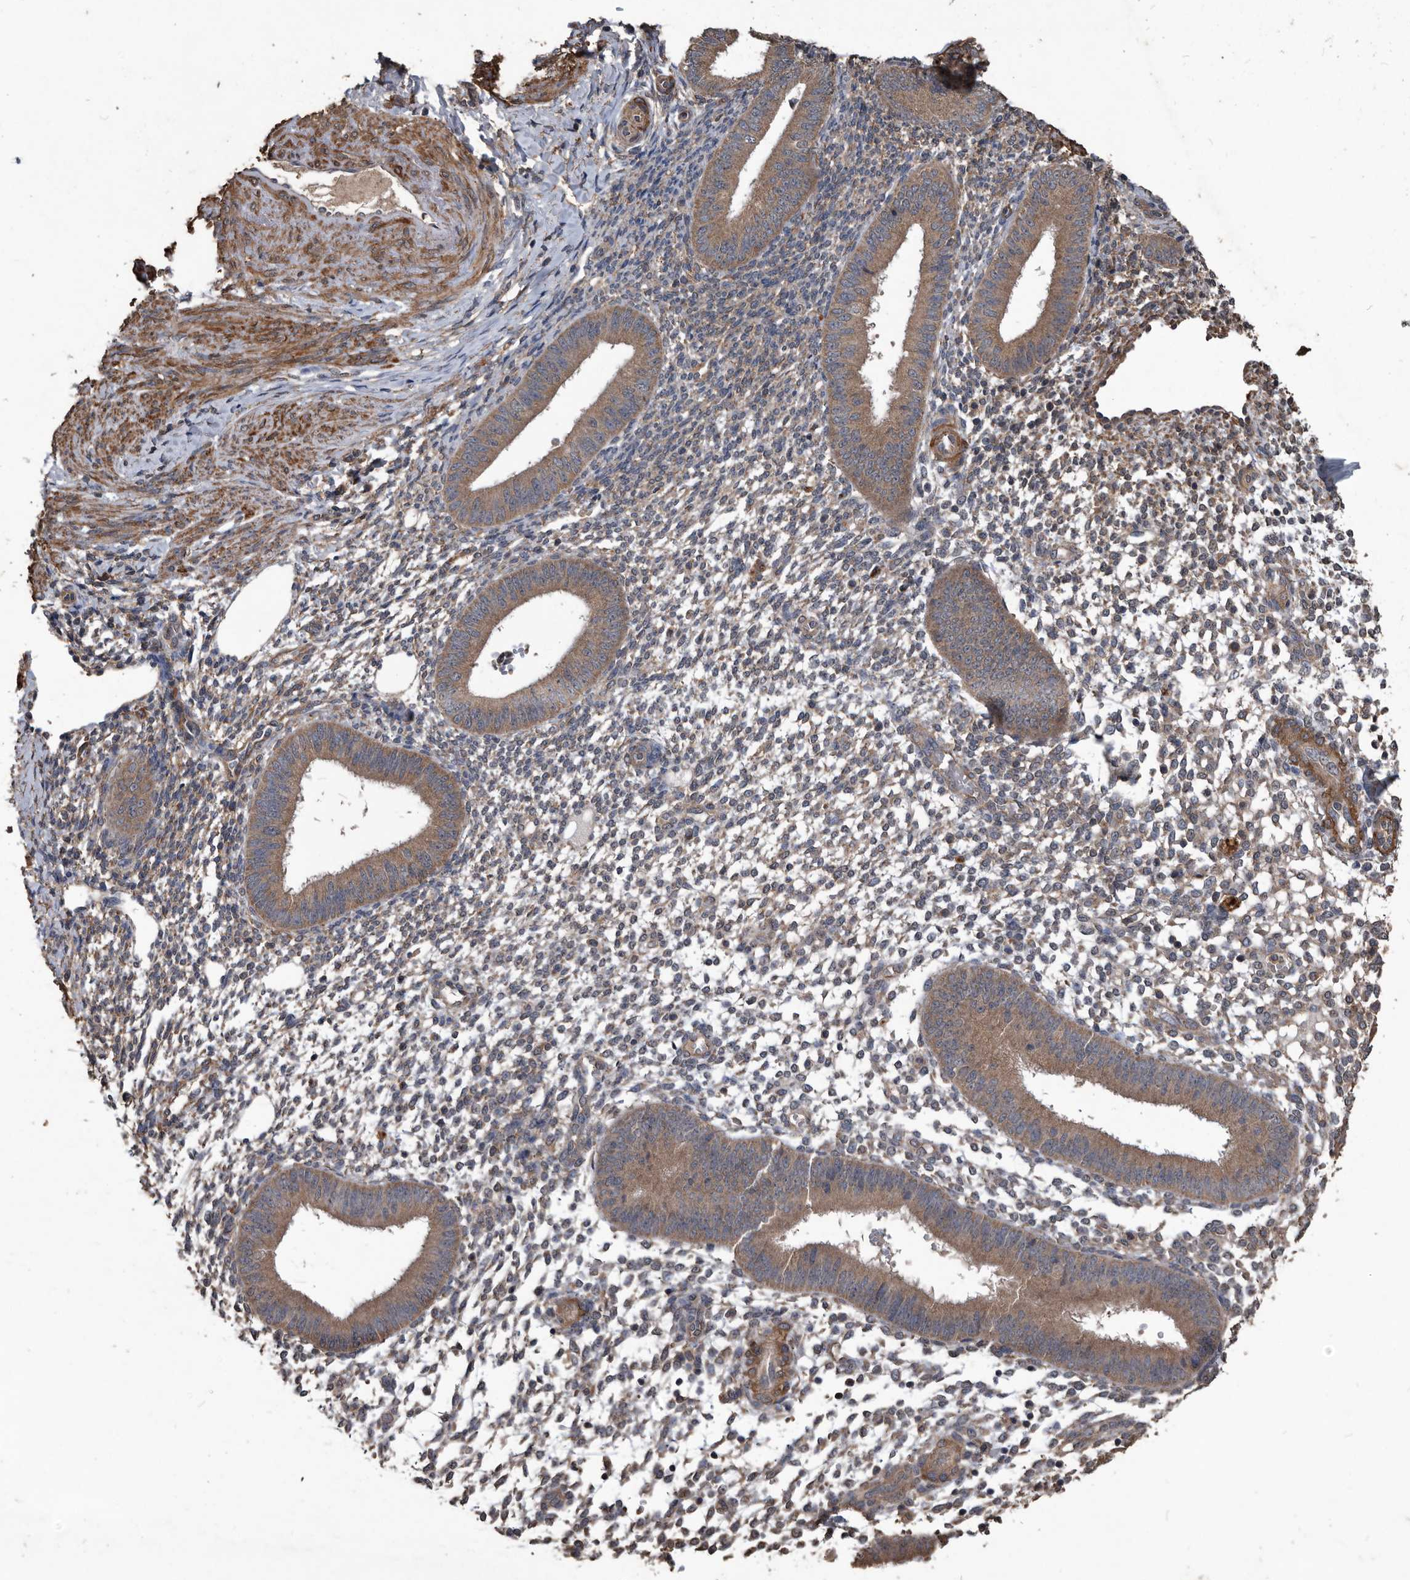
{"staining": {"intensity": "moderate", "quantity": "25%-75%", "location": "cytoplasmic/membranous"}, "tissue": "endometrium", "cell_type": "Cells in endometrial stroma", "image_type": "normal", "snomed": [{"axis": "morphology", "description": "Normal tissue, NOS"}, {"axis": "topography", "description": "Uterus"}, {"axis": "topography", "description": "Endometrium"}], "caption": "Normal endometrium was stained to show a protein in brown. There is medium levels of moderate cytoplasmic/membranous staining in about 25%-75% of cells in endometrial stroma.", "gene": "NRBP1", "patient": {"sex": "female", "age": 48}}